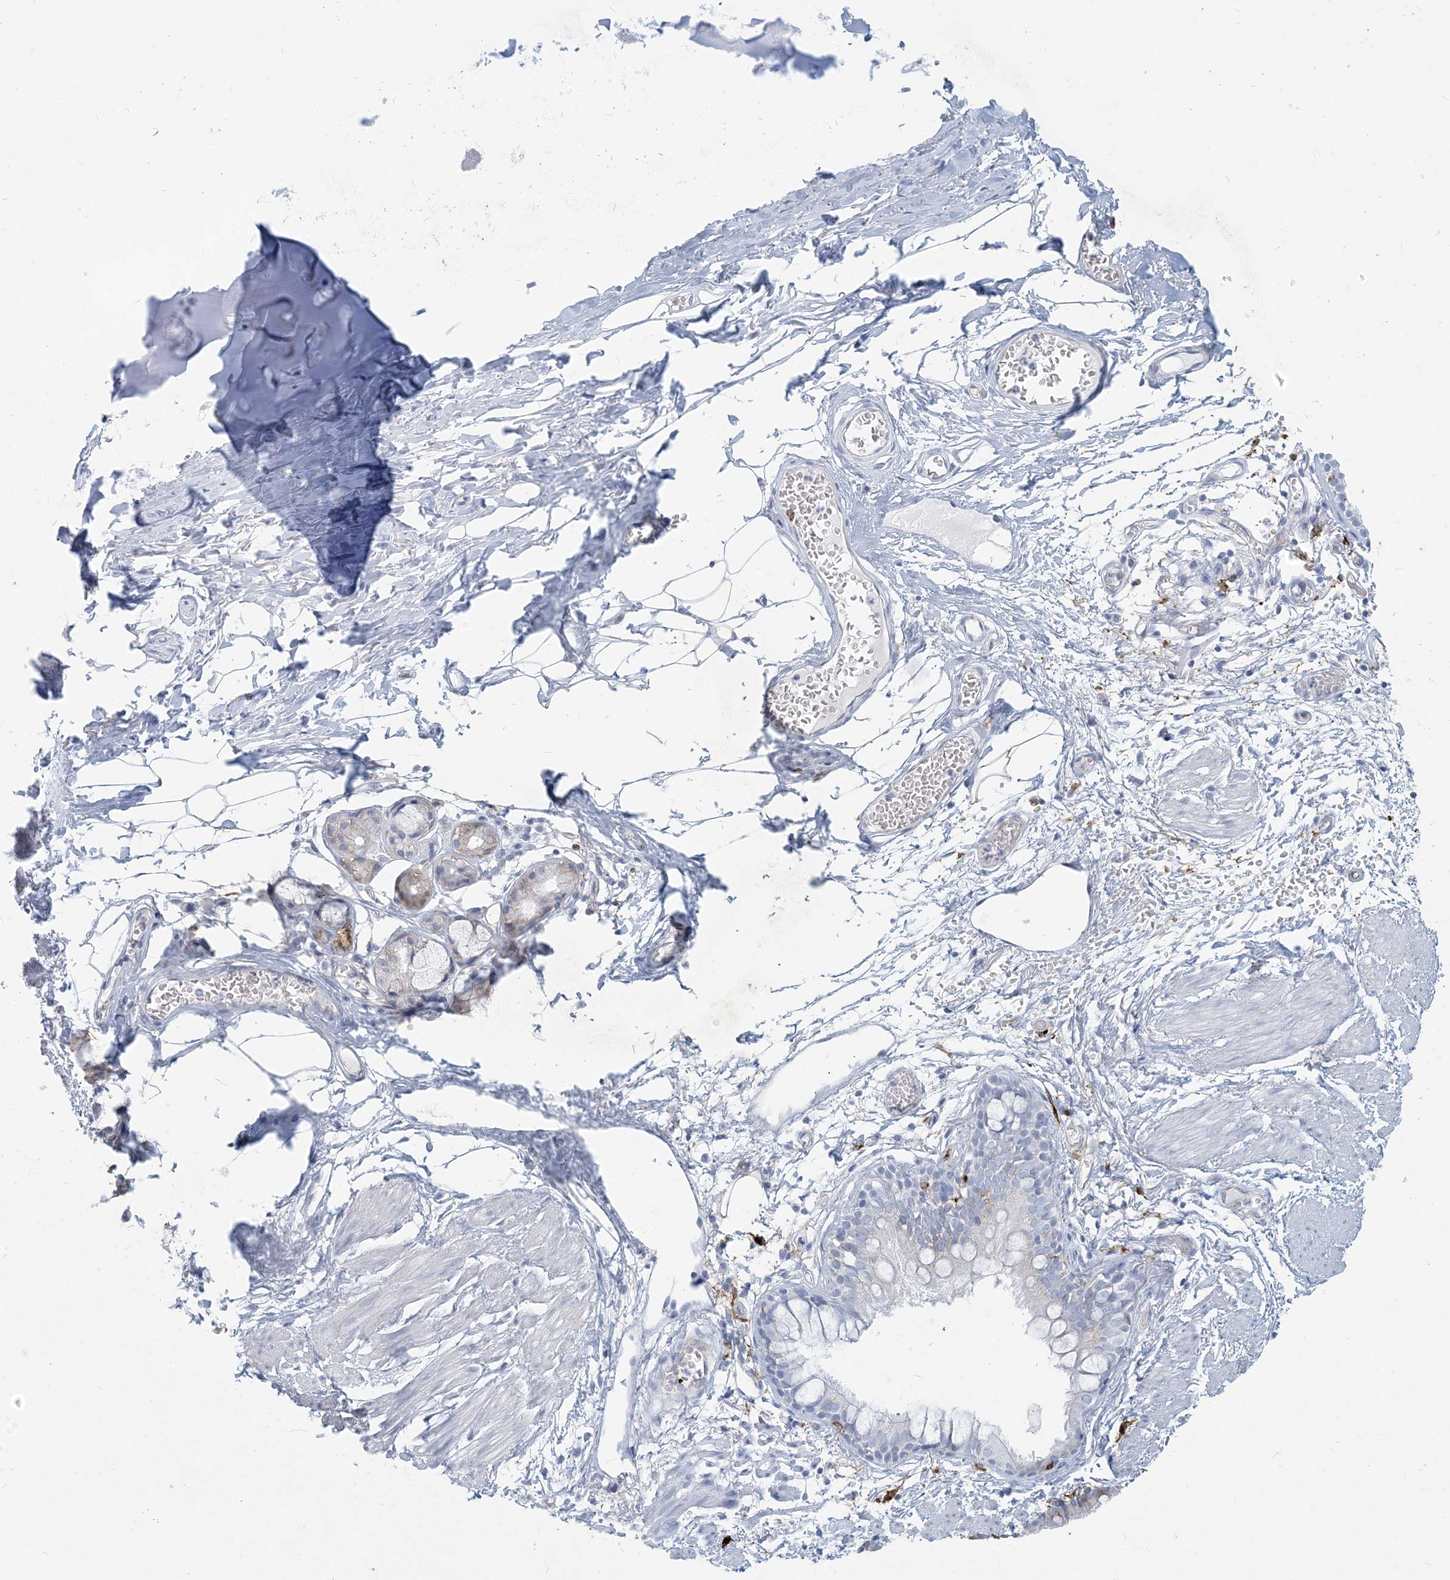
{"staining": {"intensity": "negative", "quantity": "none", "location": "none"}, "tissue": "bronchus", "cell_type": "Respiratory epithelial cells", "image_type": "normal", "snomed": [{"axis": "morphology", "description": "Normal tissue, NOS"}, {"axis": "topography", "description": "Bronchus"}, {"axis": "topography", "description": "Lung"}], "caption": "Immunohistochemistry (IHC) micrograph of unremarkable human bronchus stained for a protein (brown), which displays no expression in respiratory epithelial cells.", "gene": "HLA", "patient": {"sex": "male", "age": 56}}